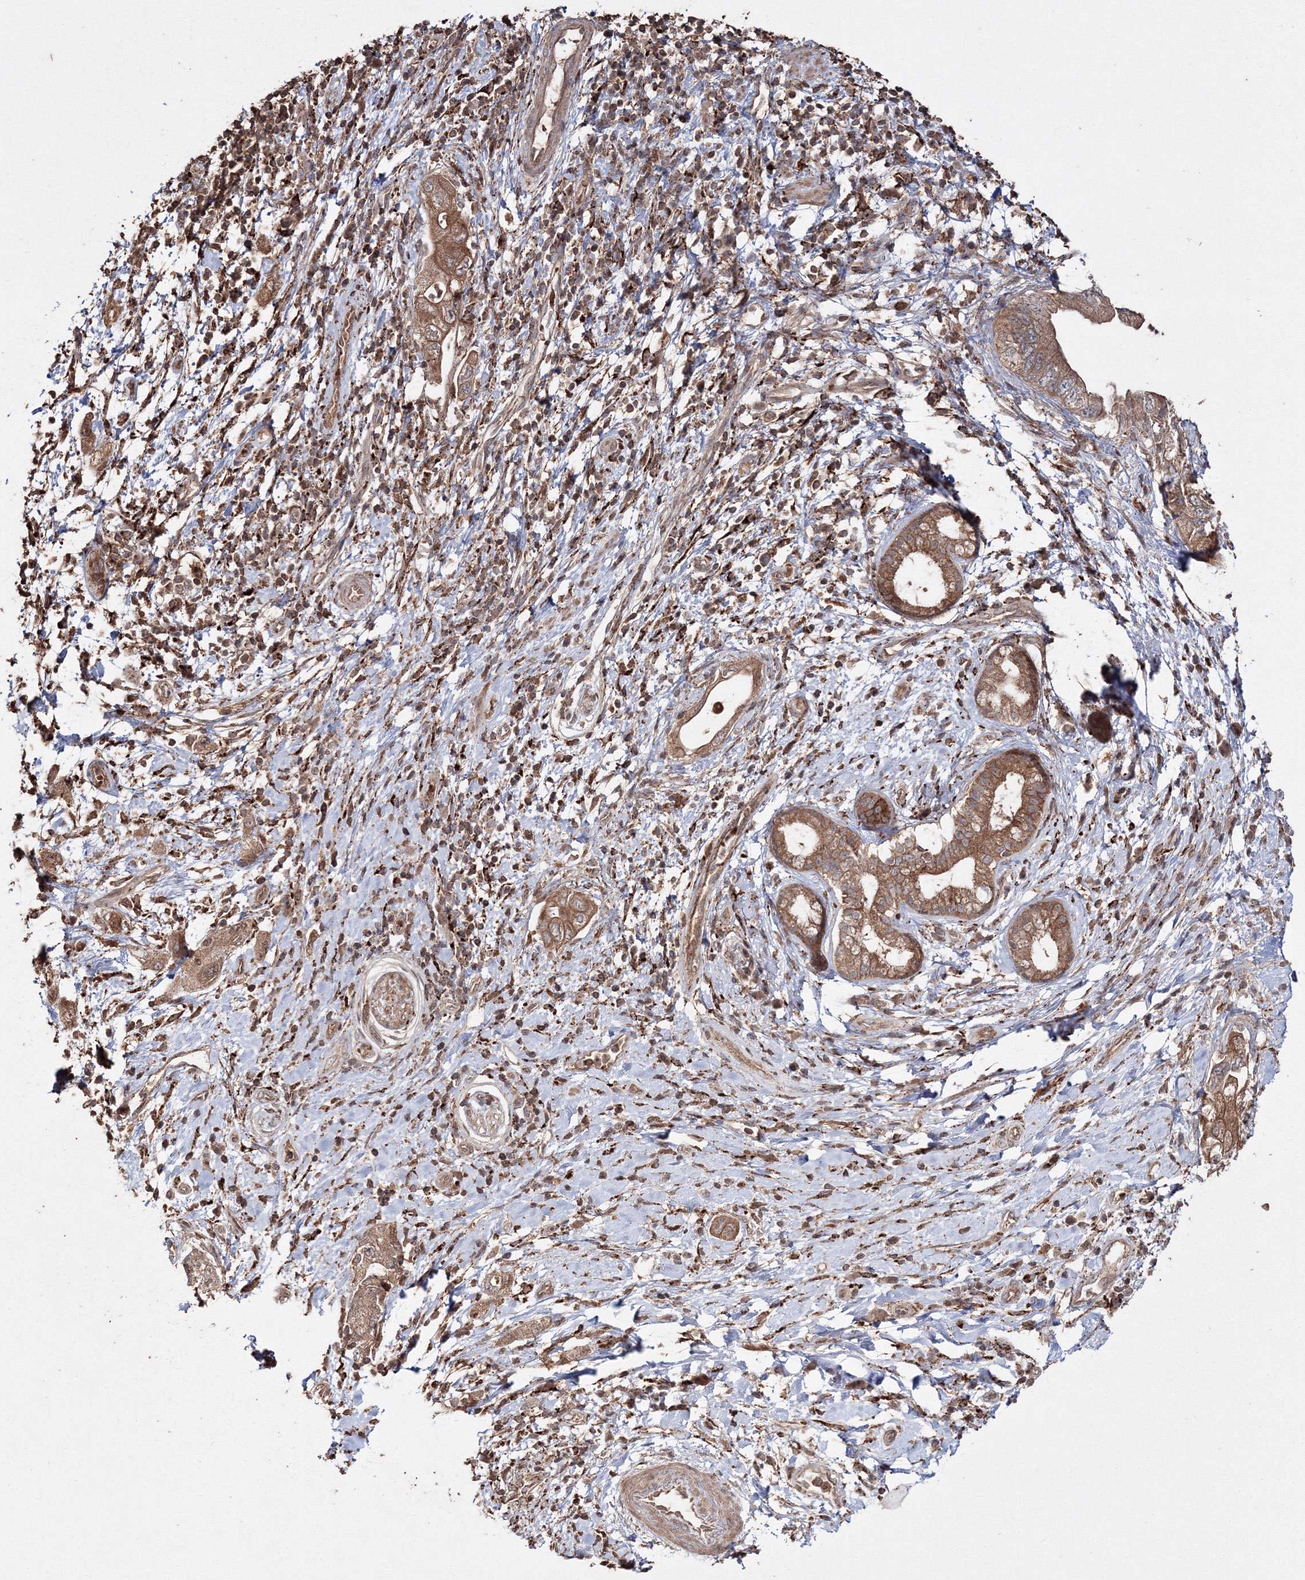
{"staining": {"intensity": "moderate", "quantity": ">75%", "location": "cytoplasmic/membranous"}, "tissue": "pancreatic cancer", "cell_type": "Tumor cells", "image_type": "cancer", "snomed": [{"axis": "morphology", "description": "Adenocarcinoma, NOS"}, {"axis": "topography", "description": "Pancreas"}], "caption": "Human adenocarcinoma (pancreatic) stained for a protein (brown) demonstrates moderate cytoplasmic/membranous positive expression in approximately >75% of tumor cells.", "gene": "DDO", "patient": {"sex": "female", "age": 73}}